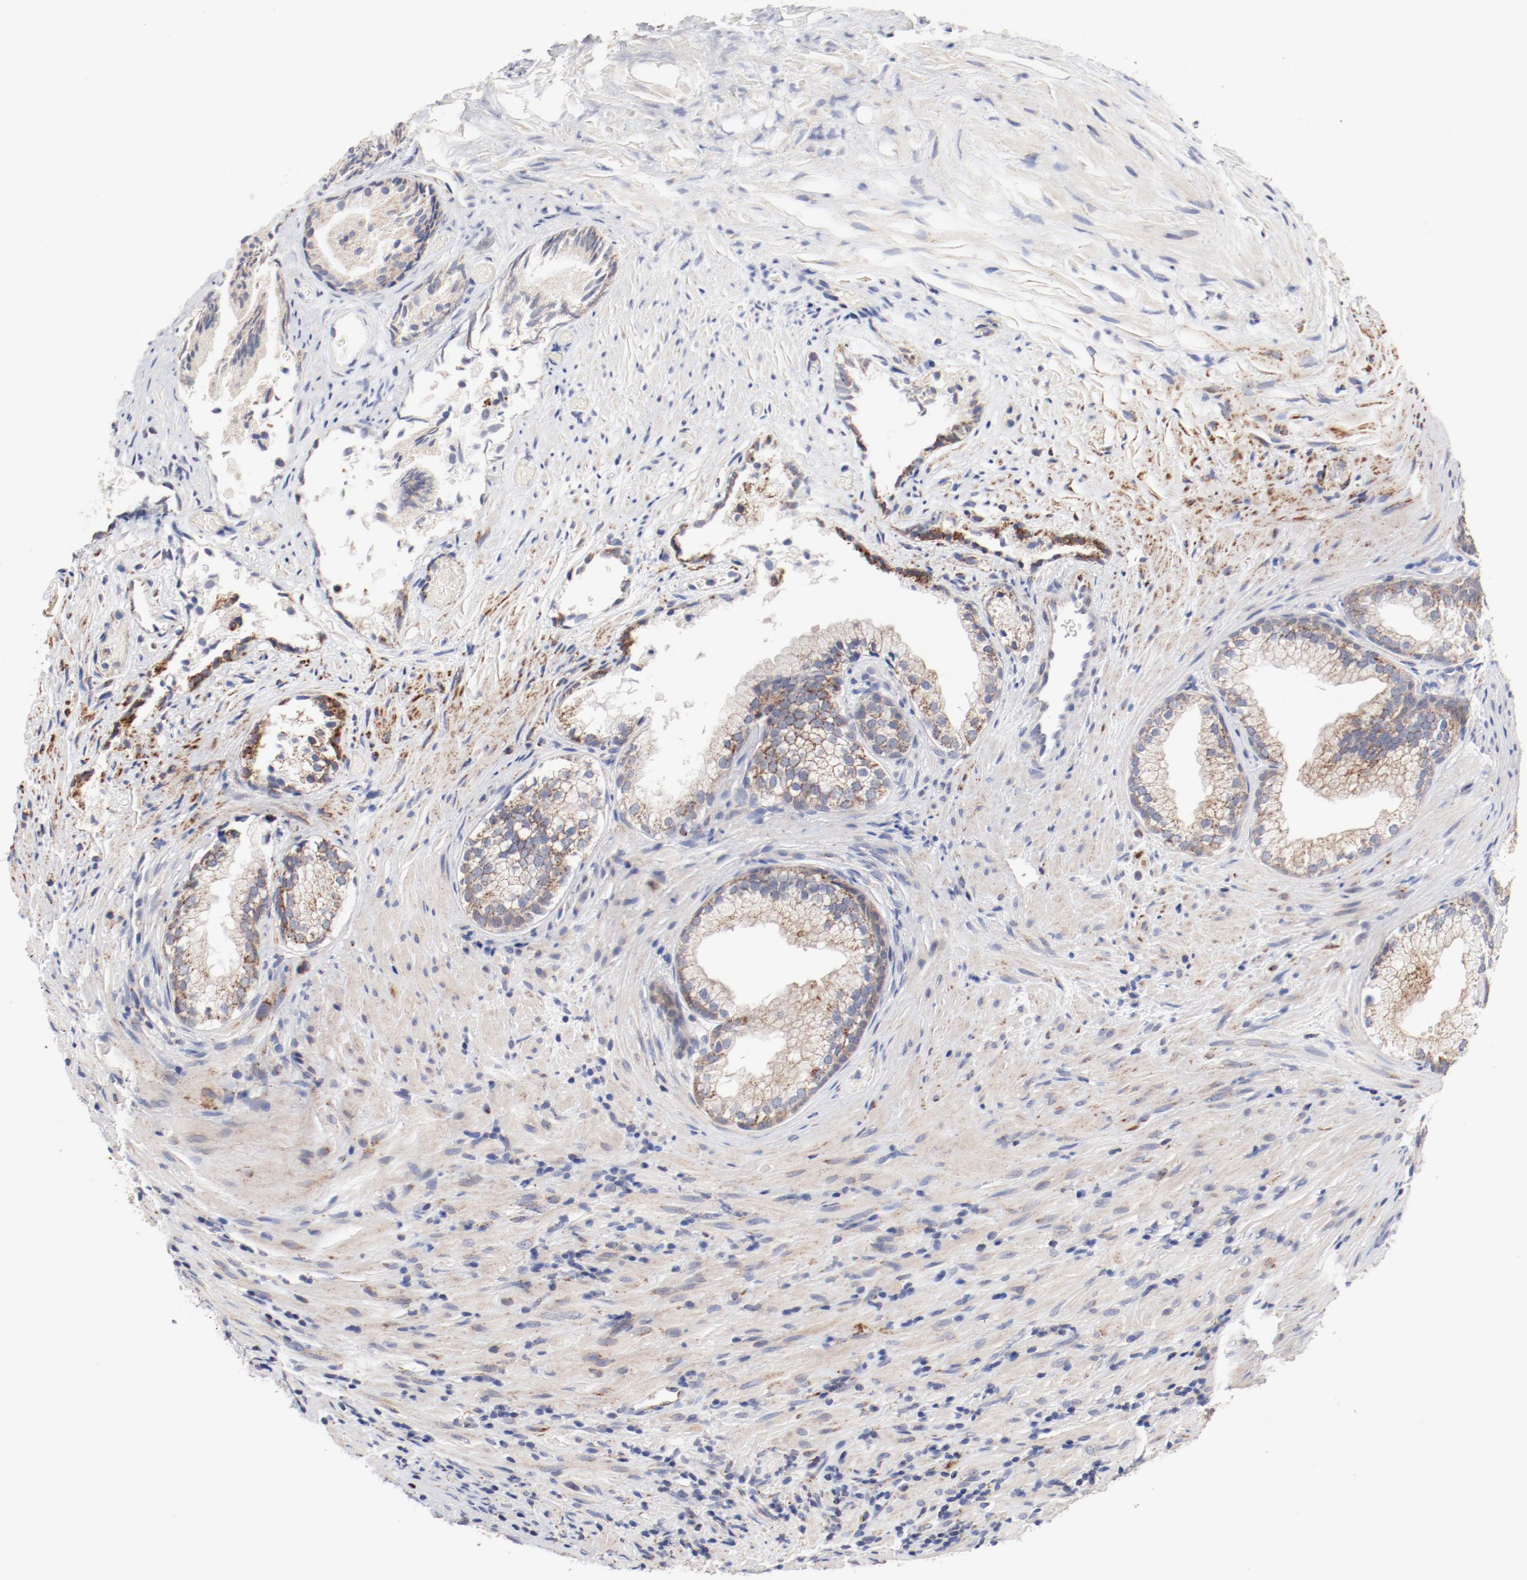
{"staining": {"intensity": "moderate", "quantity": ">75%", "location": "cytoplasmic/membranous"}, "tissue": "prostate", "cell_type": "Glandular cells", "image_type": "normal", "snomed": [{"axis": "morphology", "description": "Normal tissue, NOS"}, {"axis": "topography", "description": "Prostate"}], "caption": "DAB immunohistochemical staining of benign prostate demonstrates moderate cytoplasmic/membranous protein staining in about >75% of glandular cells.", "gene": "NDUFV2", "patient": {"sex": "male", "age": 76}}